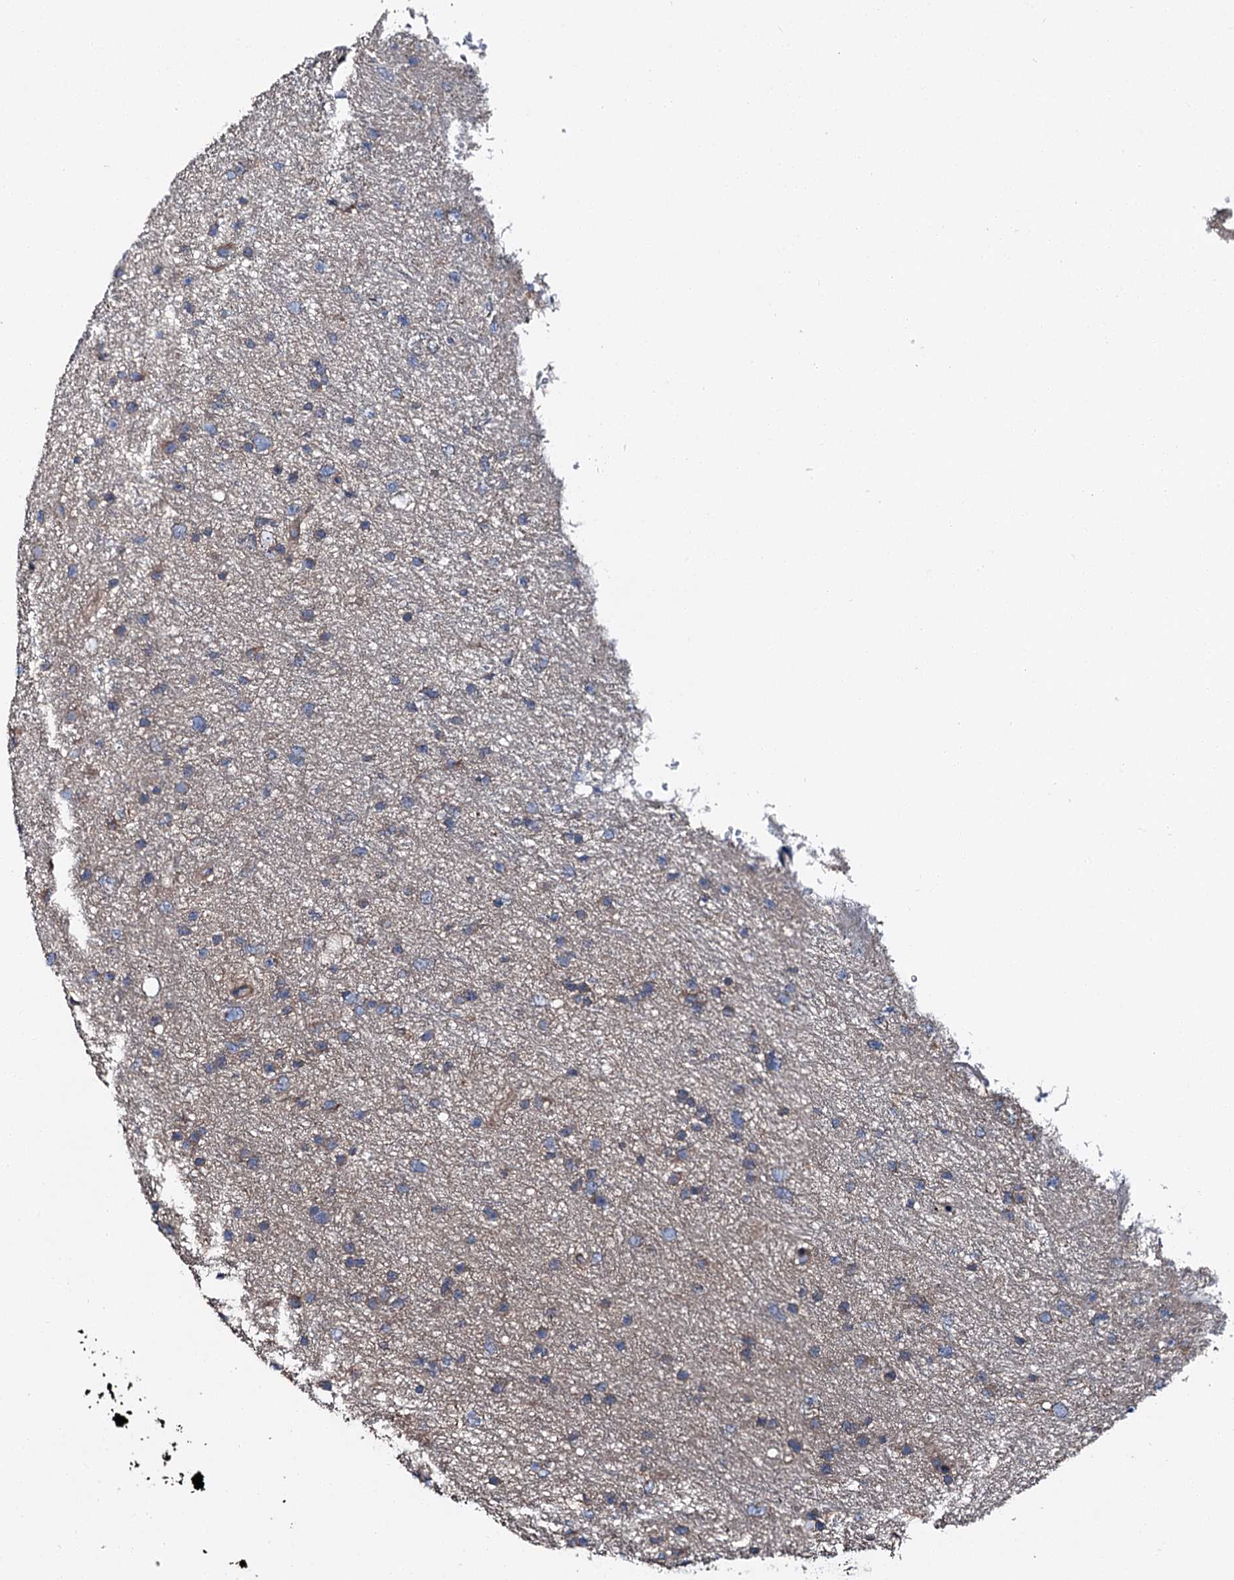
{"staining": {"intensity": "weak", "quantity": "<25%", "location": "cytoplasmic/membranous"}, "tissue": "glioma", "cell_type": "Tumor cells", "image_type": "cancer", "snomed": [{"axis": "morphology", "description": "Glioma, malignant, Low grade"}, {"axis": "topography", "description": "Cerebral cortex"}], "caption": "Tumor cells show no significant protein expression in glioma.", "gene": "SLC22A25", "patient": {"sex": "female", "age": 39}}